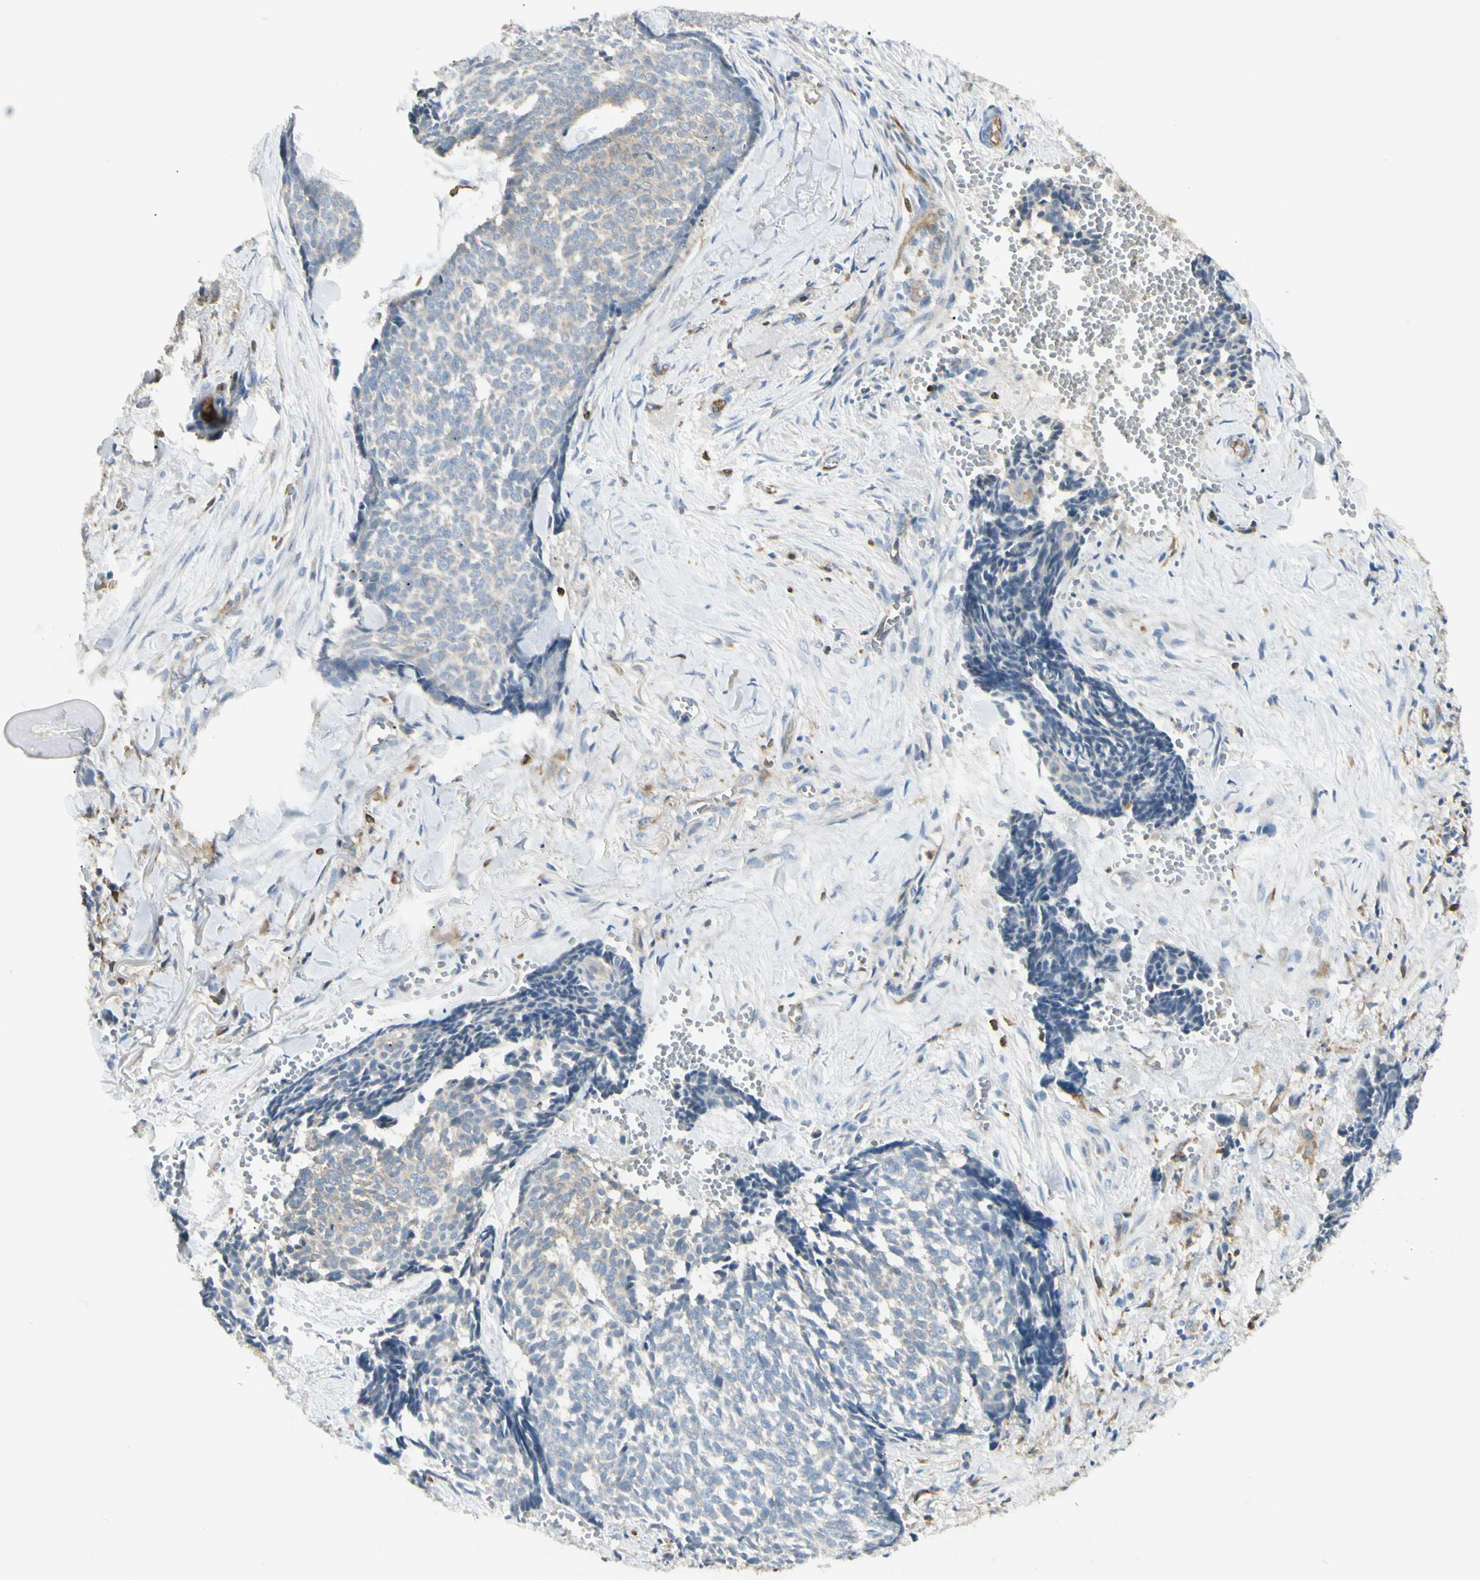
{"staining": {"intensity": "negative", "quantity": "none", "location": "none"}, "tissue": "skin cancer", "cell_type": "Tumor cells", "image_type": "cancer", "snomed": [{"axis": "morphology", "description": "Basal cell carcinoma"}, {"axis": "topography", "description": "Skin"}], "caption": "This is an immunohistochemistry (IHC) histopathology image of basal cell carcinoma (skin). There is no positivity in tumor cells.", "gene": "LPCAT2", "patient": {"sex": "male", "age": 84}}